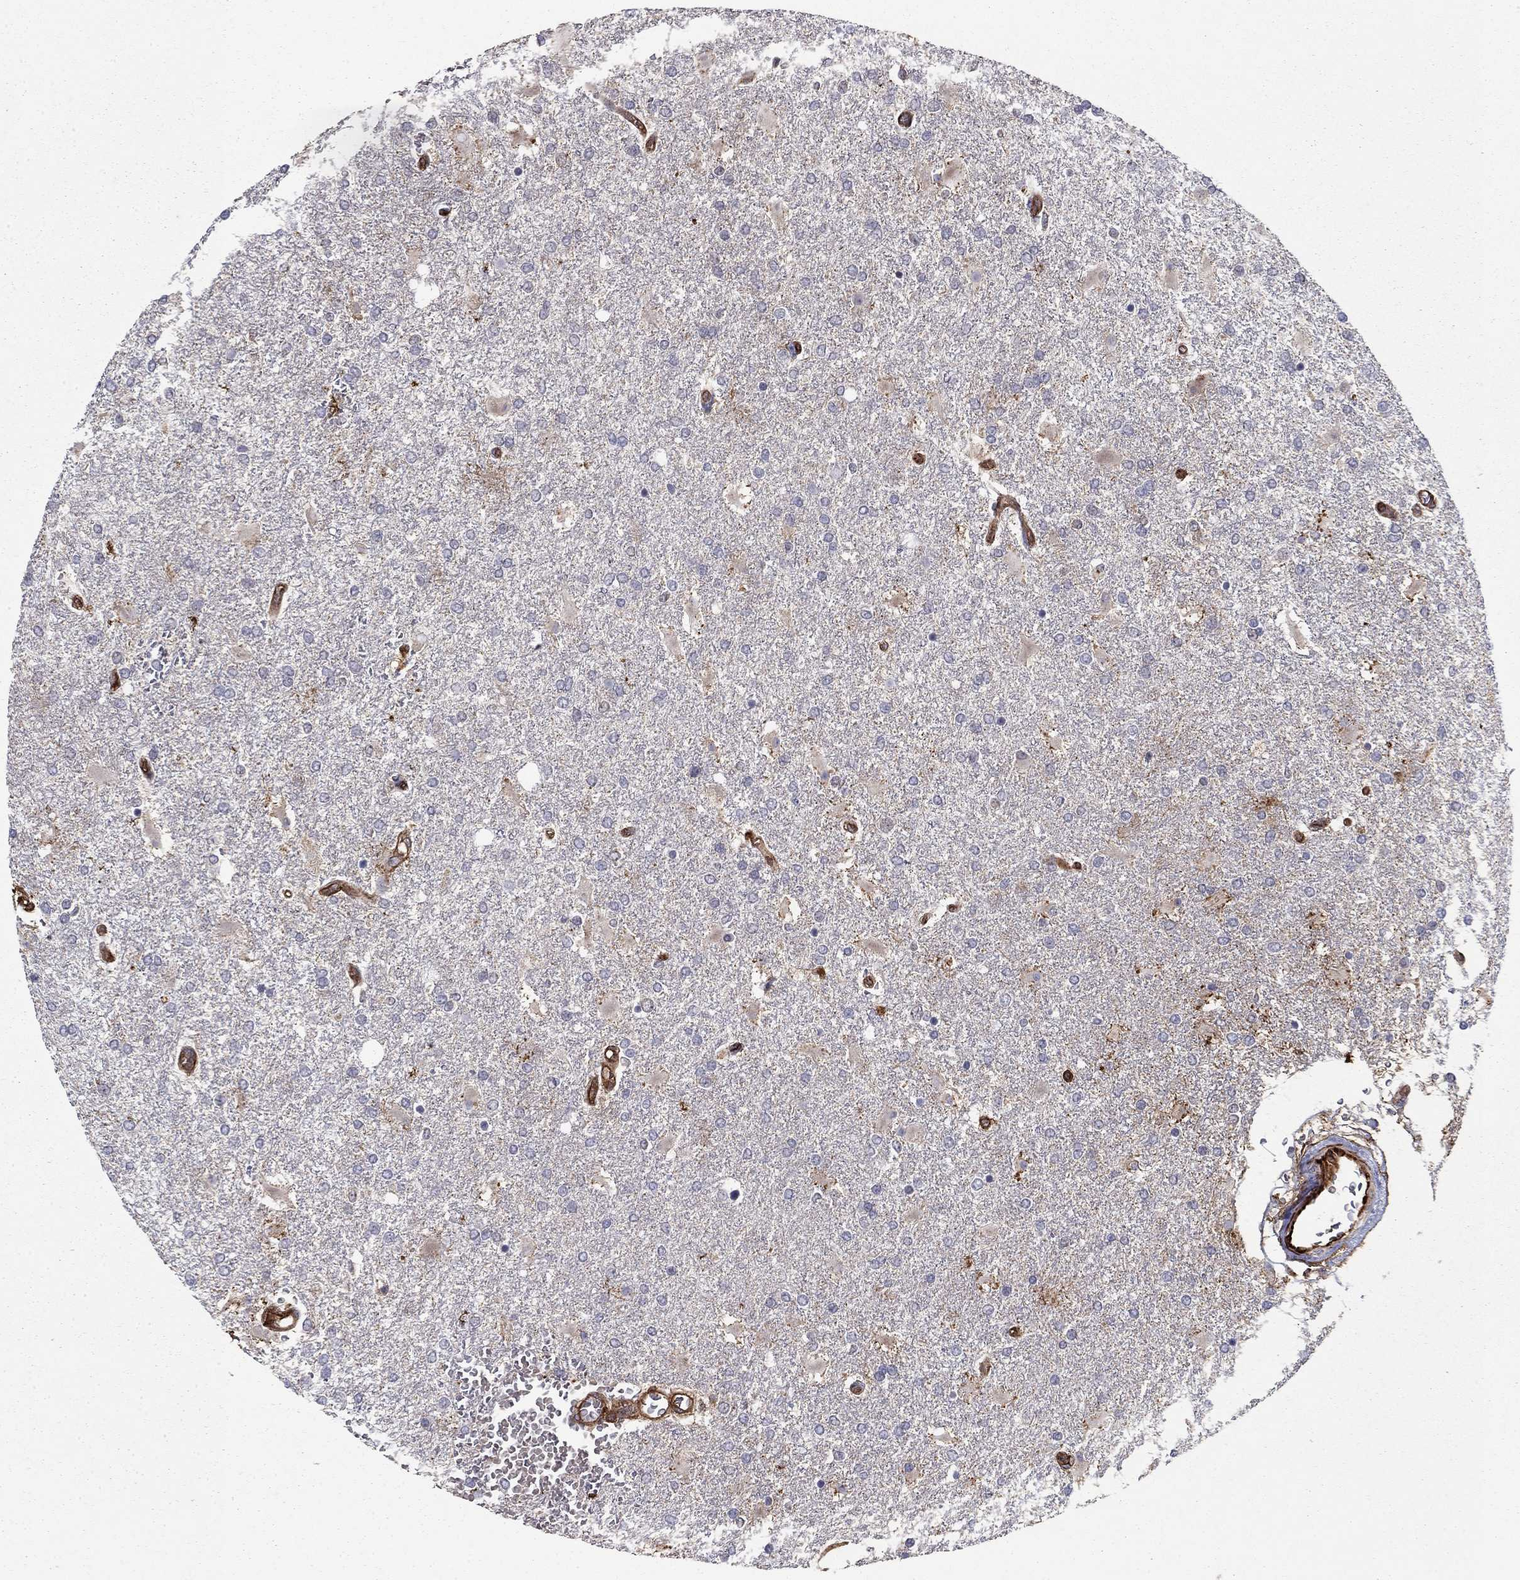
{"staining": {"intensity": "negative", "quantity": "none", "location": "none"}, "tissue": "glioma", "cell_type": "Tumor cells", "image_type": "cancer", "snomed": [{"axis": "morphology", "description": "Glioma, malignant, High grade"}, {"axis": "topography", "description": "Cerebral cortex"}], "caption": "Immunohistochemistry of glioma shows no staining in tumor cells.", "gene": "ADM", "patient": {"sex": "male", "age": 79}}